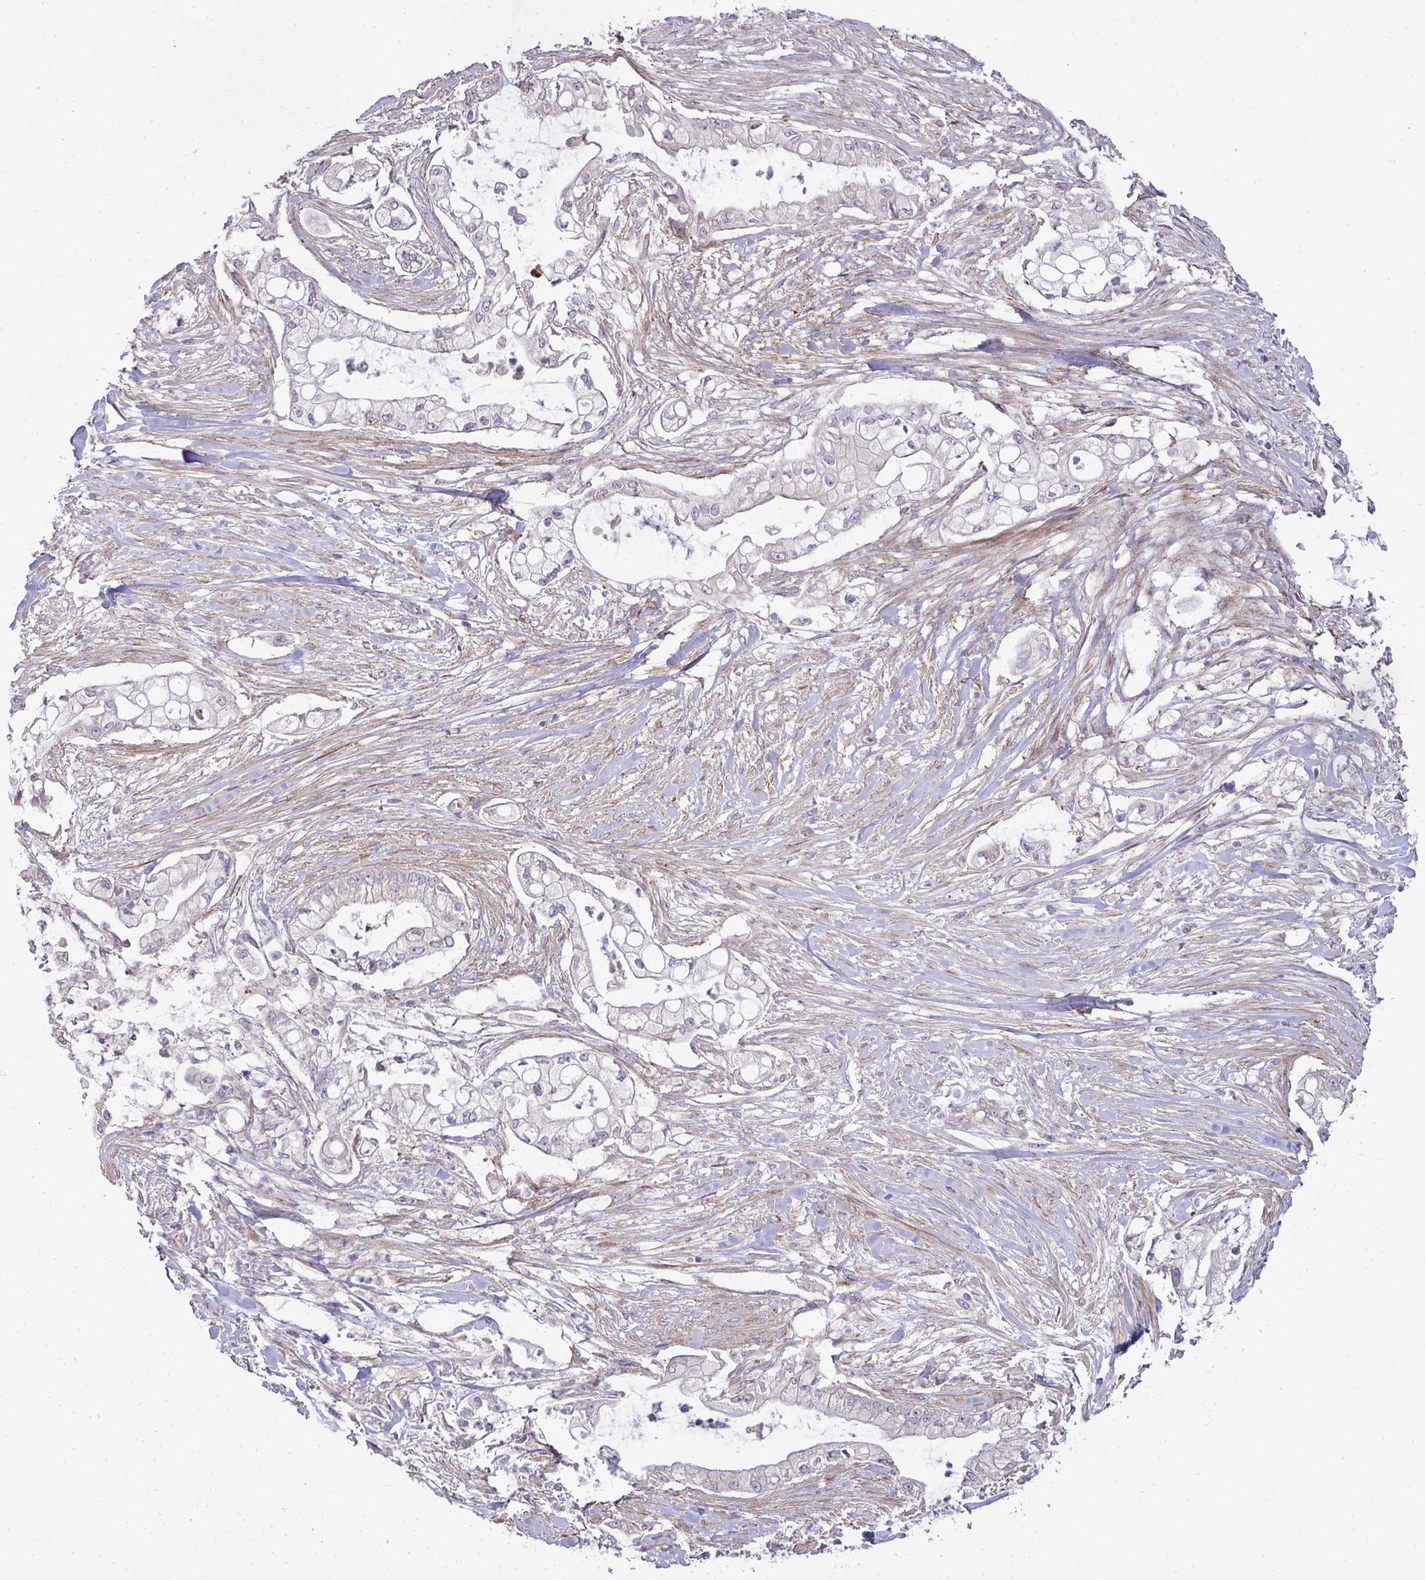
{"staining": {"intensity": "negative", "quantity": "none", "location": "none"}, "tissue": "pancreatic cancer", "cell_type": "Tumor cells", "image_type": "cancer", "snomed": [{"axis": "morphology", "description": "Adenocarcinoma, NOS"}, {"axis": "topography", "description": "Pancreas"}], "caption": "A high-resolution histopathology image shows IHC staining of pancreatic adenocarcinoma, which shows no significant positivity in tumor cells.", "gene": "SH2D1B", "patient": {"sex": "female", "age": 69}}